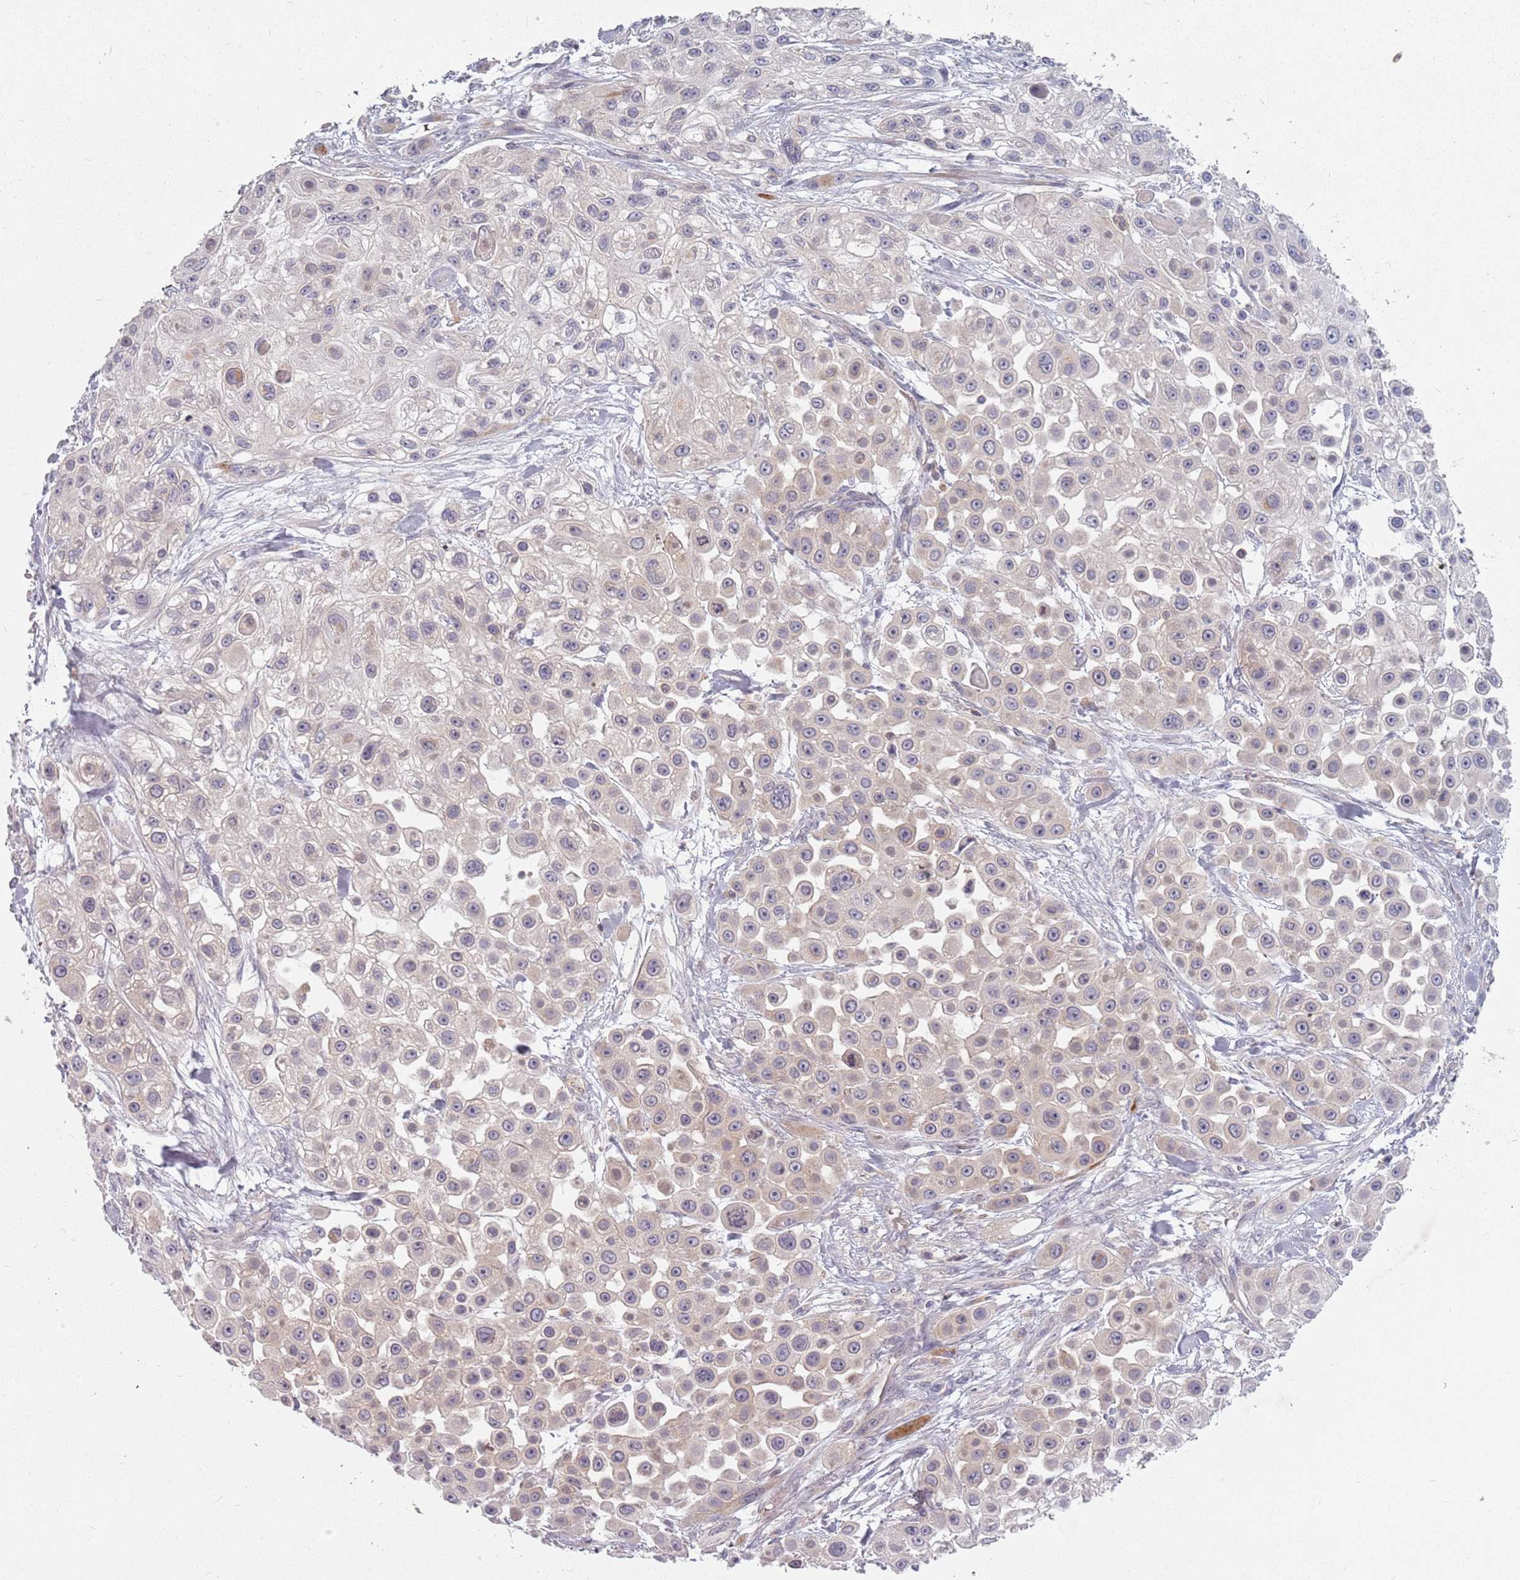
{"staining": {"intensity": "negative", "quantity": "none", "location": "none"}, "tissue": "skin cancer", "cell_type": "Tumor cells", "image_type": "cancer", "snomed": [{"axis": "morphology", "description": "Squamous cell carcinoma, NOS"}, {"axis": "topography", "description": "Skin"}], "caption": "DAB (3,3'-diaminobenzidine) immunohistochemical staining of skin cancer (squamous cell carcinoma) shows no significant expression in tumor cells. (DAB immunohistochemistry visualized using brightfield microscopy, high magnification).", "gene": "ASB13", "patient": {"sex": "male", "age": 67}}